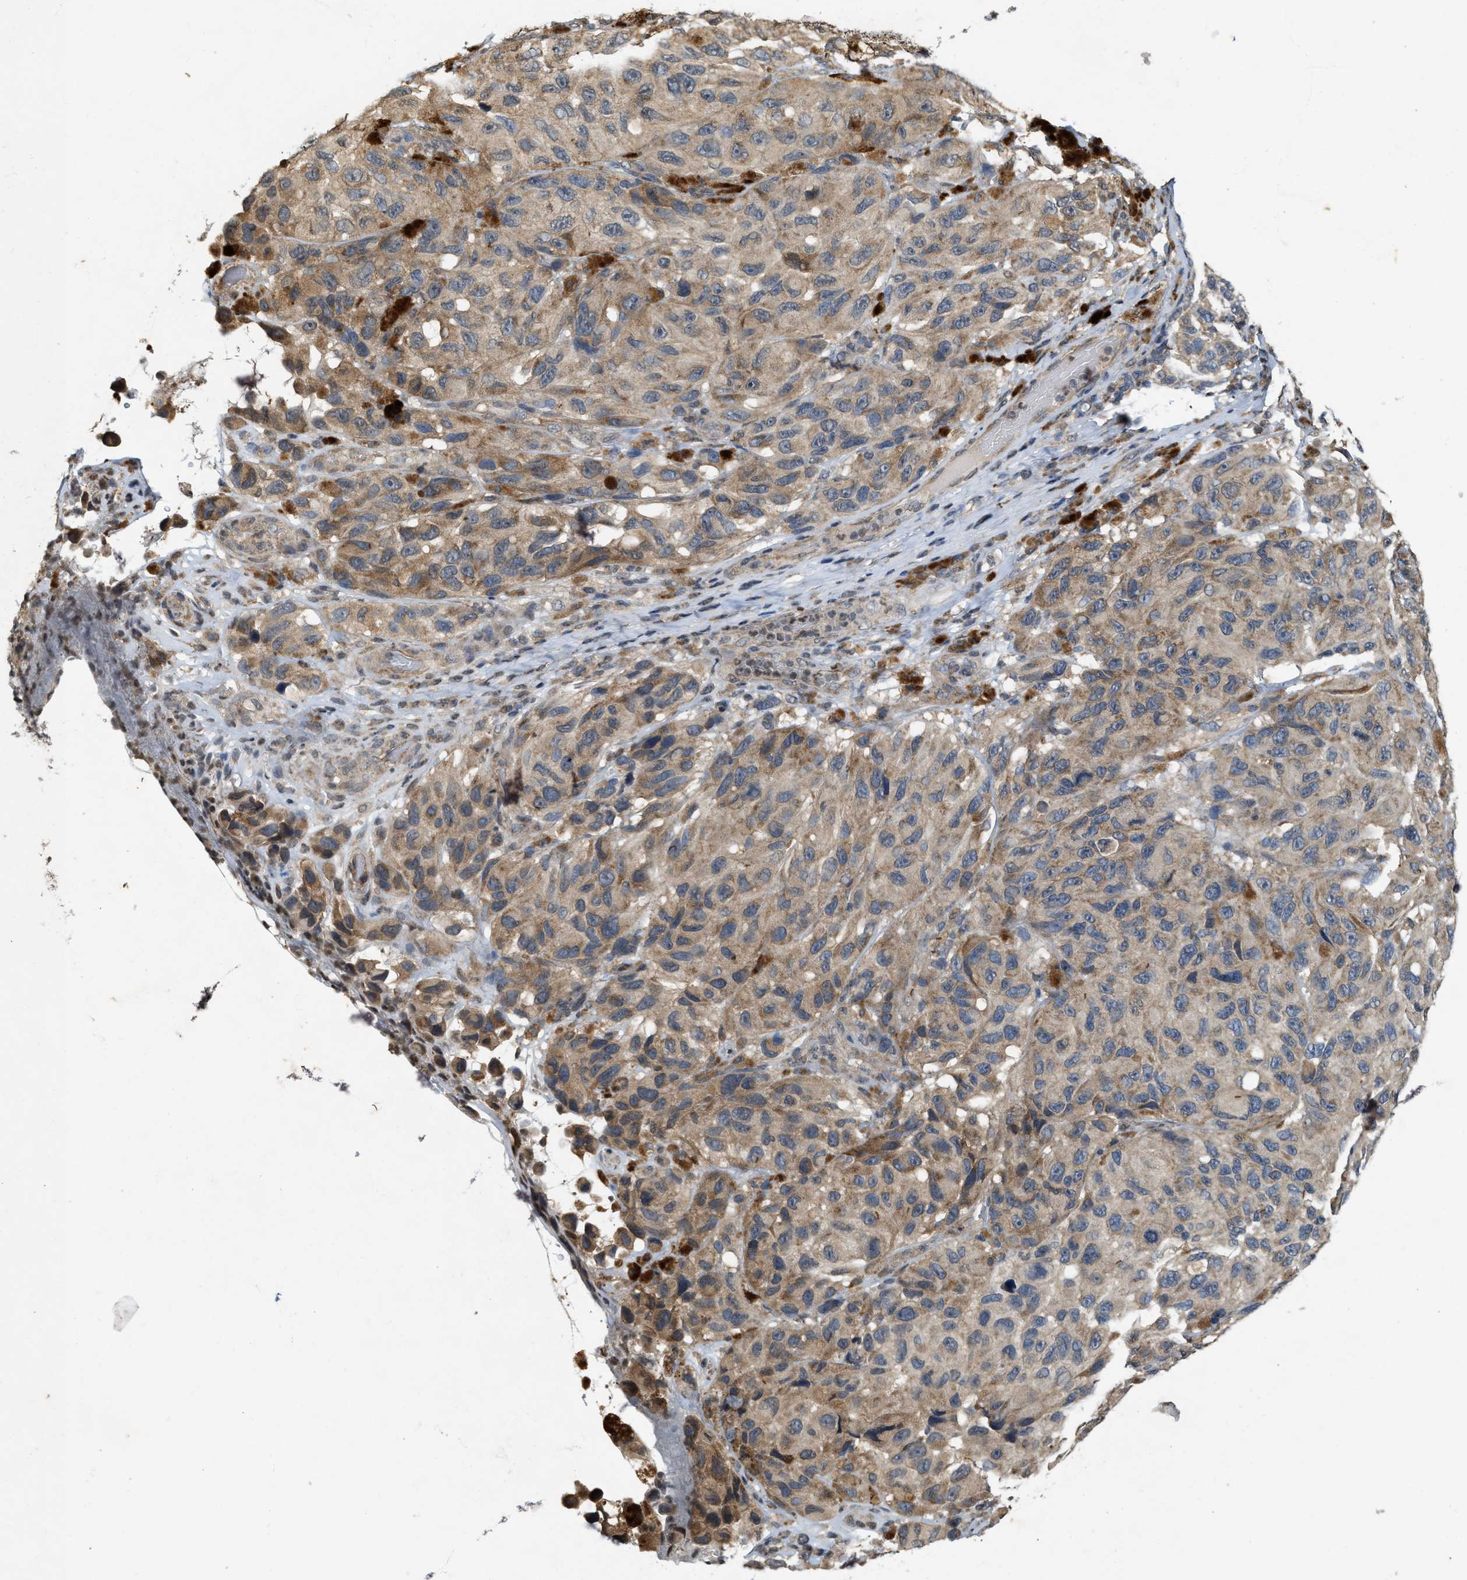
{"staining": {"intensity": "weak", "quantity": ">75%", "location": "cytoplasmic/membranous"}, "tissue": "melanoma", "cell_type": "Tumor cells", "image_type": "cancer", "snomed": [{"axis": "morphology", "description": "Malignant melanoma, NOS"}, {"axis": "topography", "description": "Skin"}], "caption": "A photomicrograph of human melanoma stained for a protein exhibits weak cytoplasmic/membranous brown staining in tumor cells.", "gene": "KIF21A", "patient": {"sex": "female", "age": 73}}